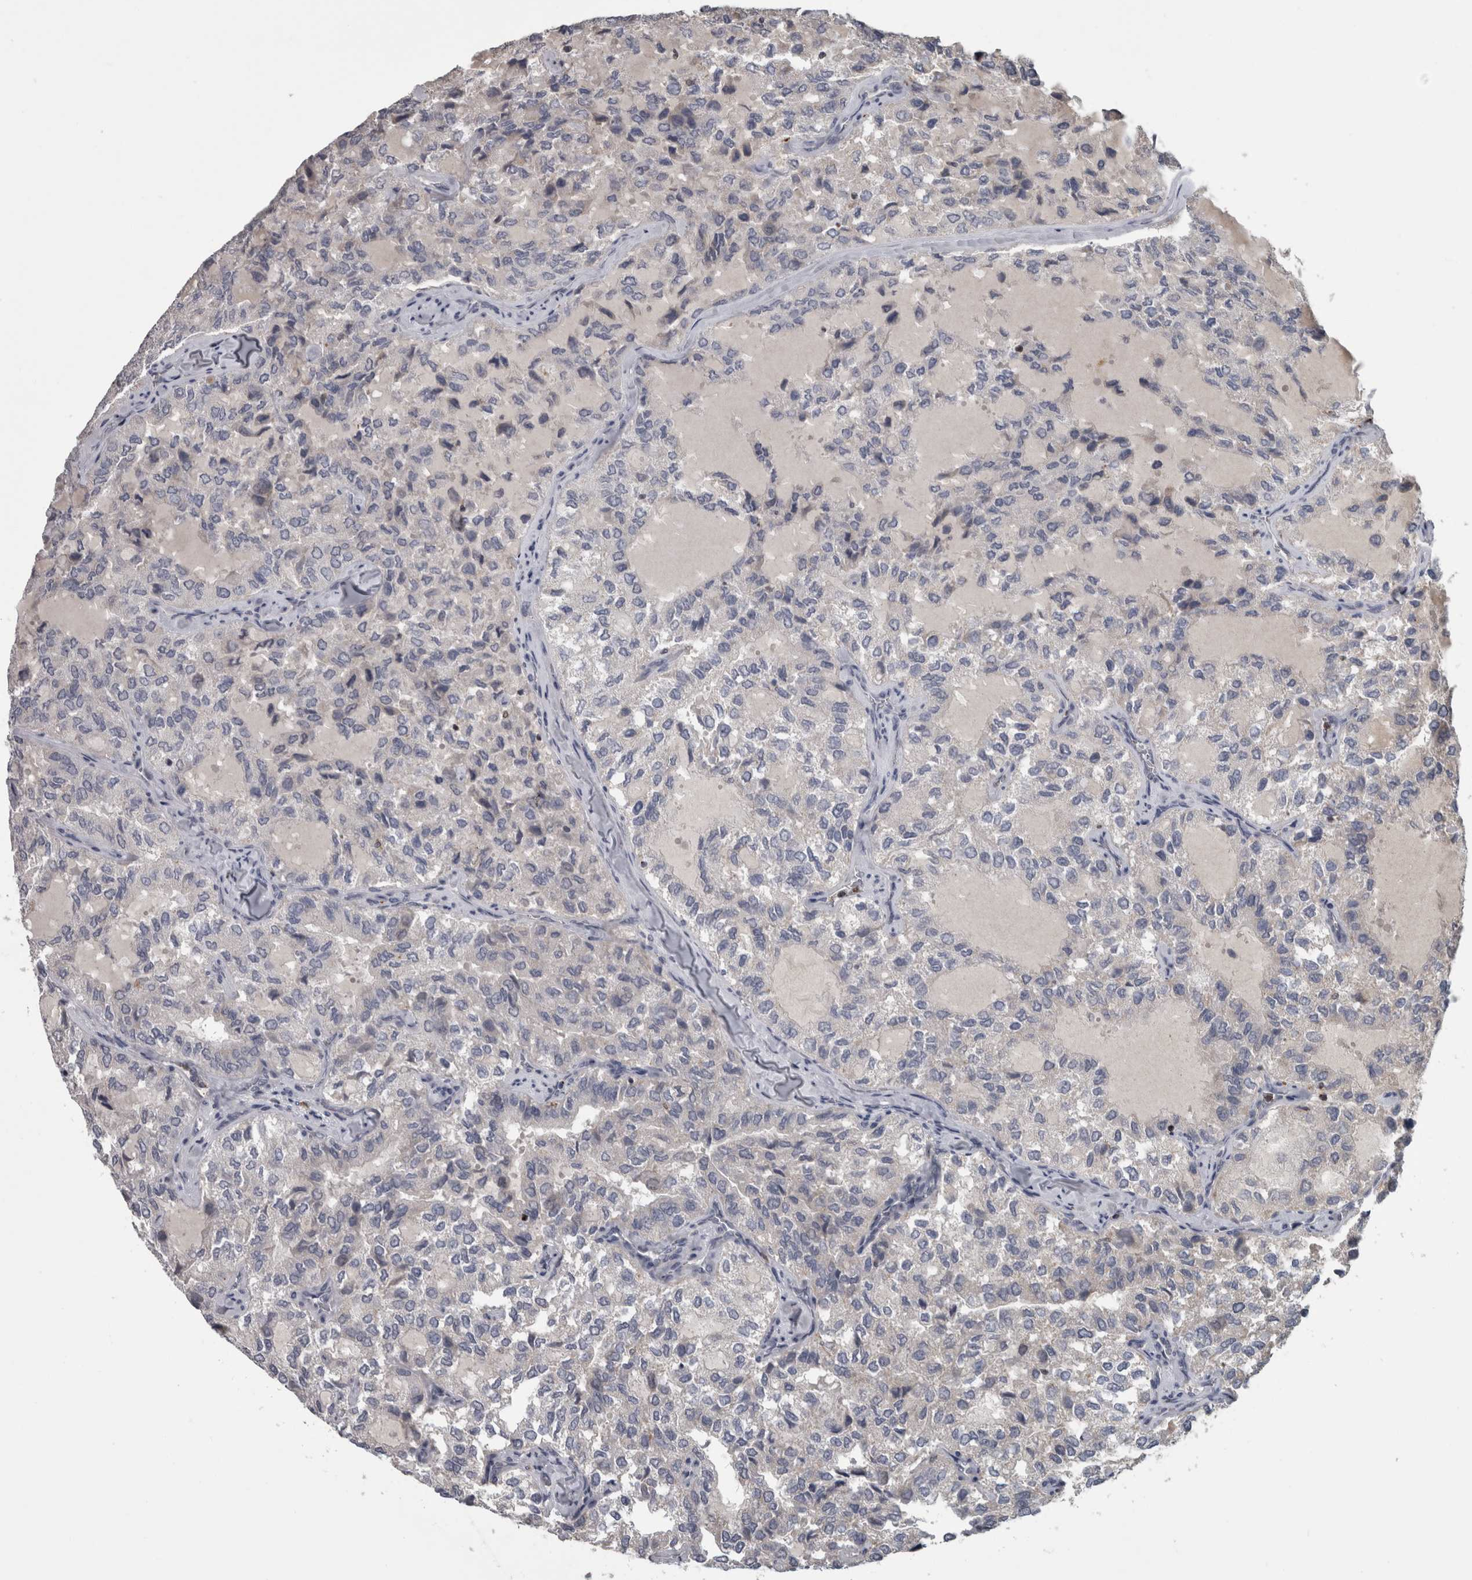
{"staining": {"intensity": "negative", "quantity": "none", "location": "none"}, "tissue": "thyroid cancer", "cell_type": "Tumor cells", "image_type": "cancer", "snomed": [{"axis": "morphology", "description": "Follicular adenoma carcinoma, NOS"}, {"axis": "topography", "description": "Thyroid gland"}], "caption": "The micrograph displays no staining of tumor cells in follicular adenoma carcinoma (thyroid).", "gene": "NAAA", "patient": {"sex": "male", "age": 75}}